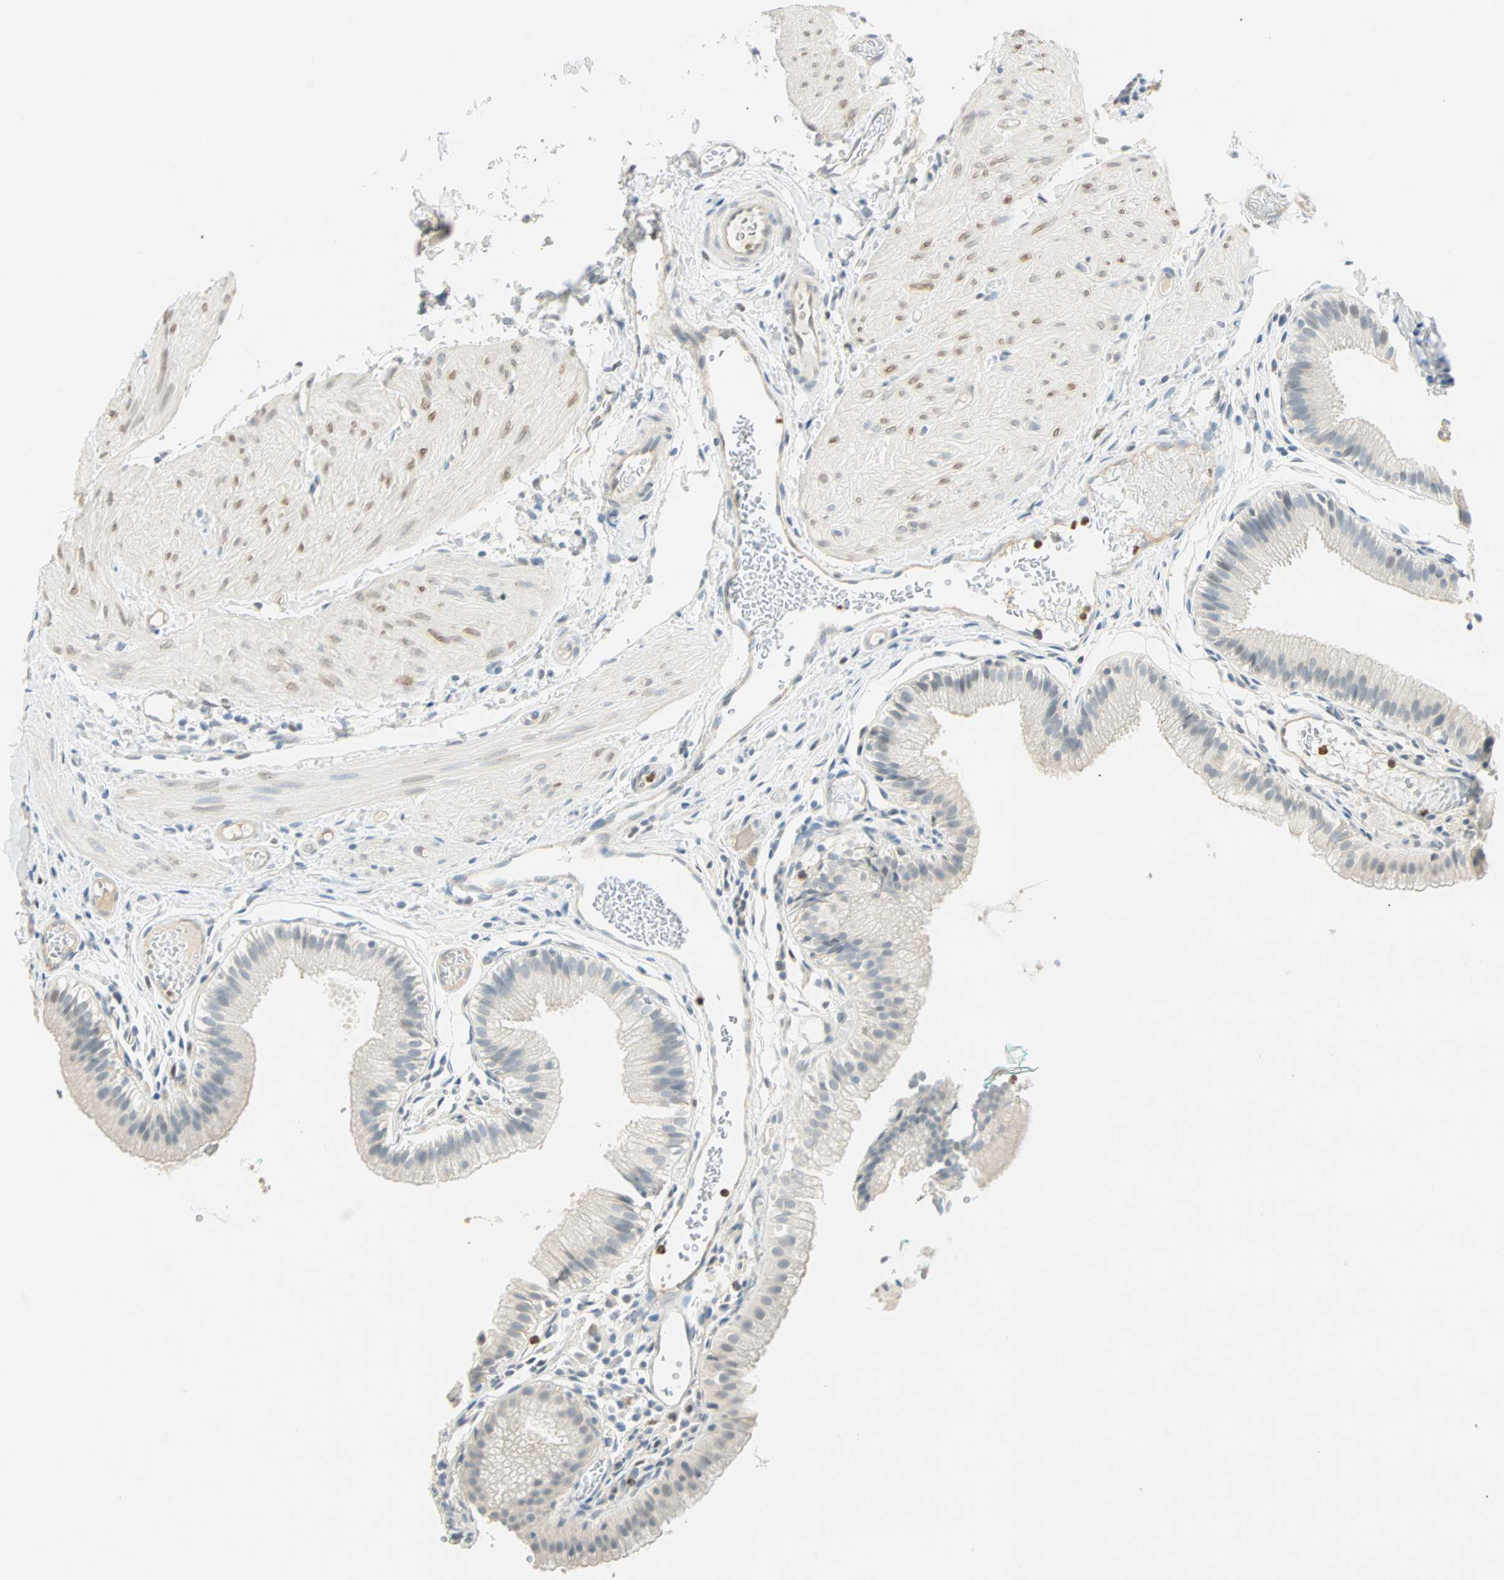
{"staining": {"intensity": "negative", "quantity": "none", "location": "none"}, "tissue": "gallbladder", "cell_type": "Glandular cells", "image_type": "normal", "snomed": [{"axis": "morphology", "description": "Normal tissue, NOS"}, {"axis": "topography", "description": "Gallbladder"}], "caption": "High magnification brightfield microscopy of normal gallbladder stained with DAB (brown) and counterstained with hematoxylin (blue): glandular cells show no significant expression.", "gene": "MLLT10", "patient": {"sex": "female", "age": 26}}